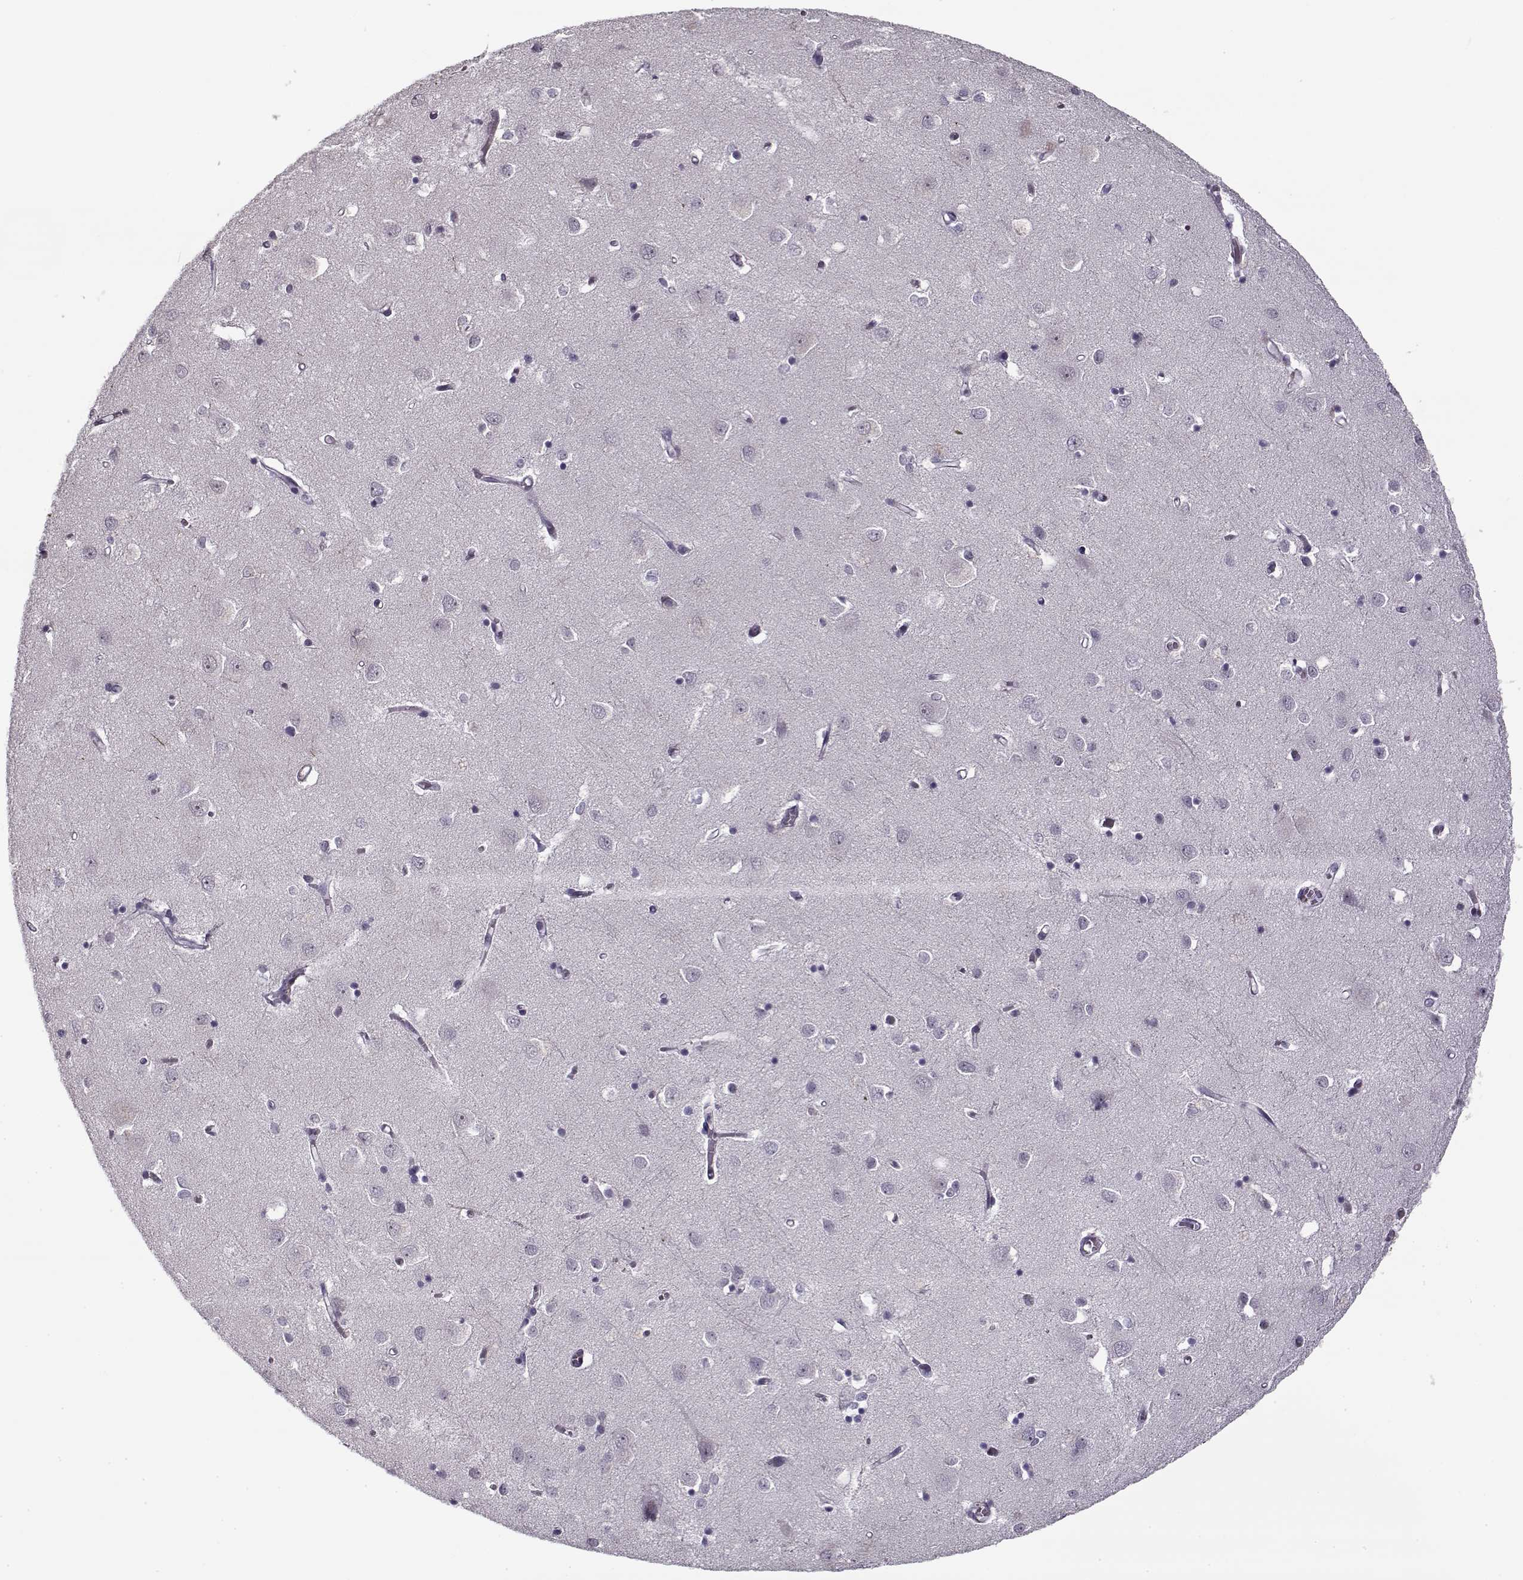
{"staining": {"intensity": "negative", "quantity": "none", "location": "none"}, "tissue": "cerebral cortex", "cell_type": "Endothelial cells", "image_type": "normal", "snomed": [{"axis": "morphology", "description": "Normal tissue, NOS"}, {"axis": "topography", "description": "Cerebral cortex"}], "caption": "Cerebral cortex was stained to show a protein in brown. There is no significant expression in endothelial cells. (DAB immunohistochemistry, high magnification).", "gene": "PNMT", "patient": {"sex": "male", "age": 70}}